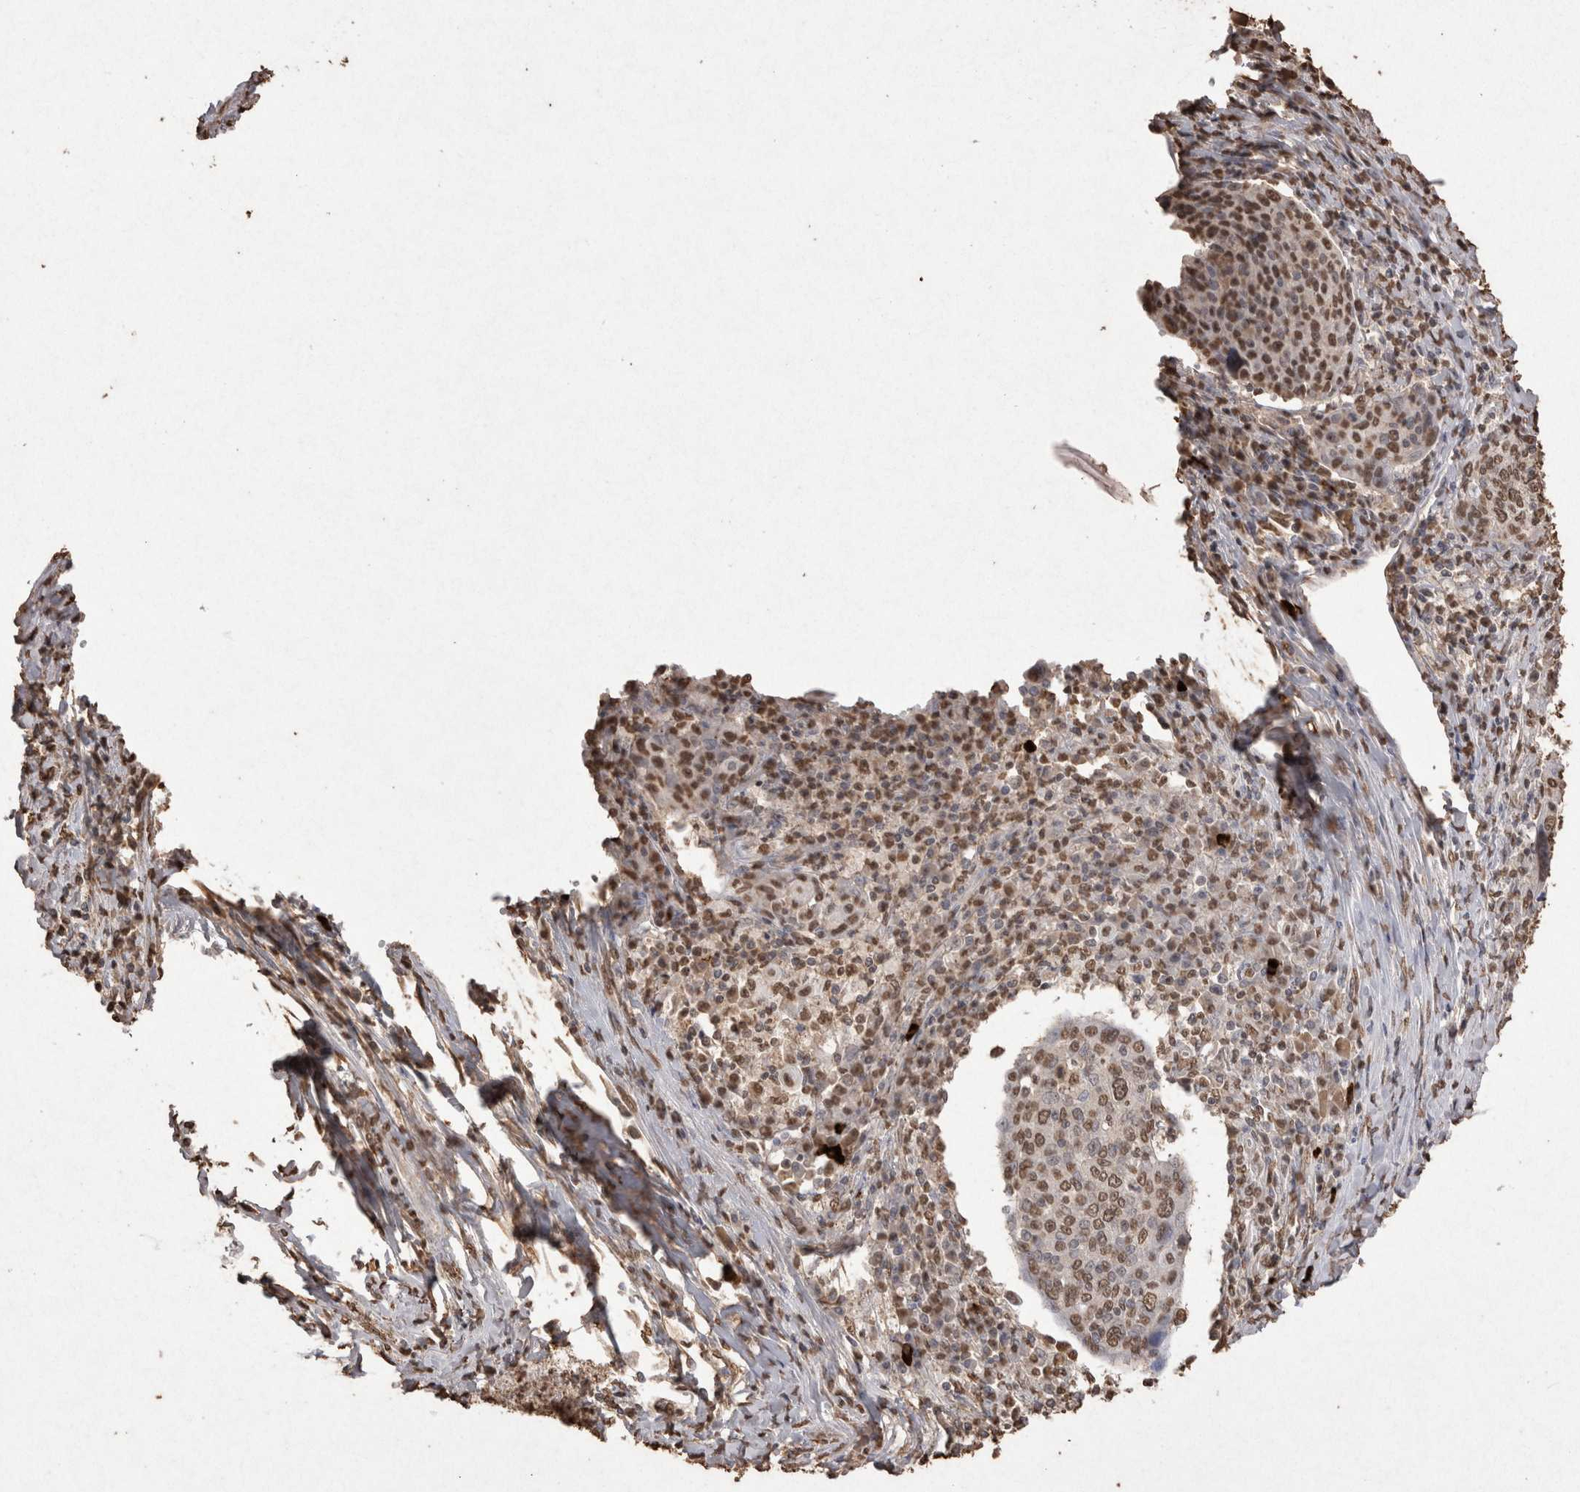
{"staining": {"intensity": "moderate", "quantity": ">75%", "location": "nuclear"}, "tissue": "cervical cancer", "cell_type": "Tumor cells", "image_type": "cancer", "snomed": [{"axis": "morphology", "description": "Squamous cell carcinoma, NOS"}, {"axis": "topography", "description": "Cervix"}], "caption": "Cervical cancer (squamous cell carcinoma) stained with a brown dye displays moderate nuclear positive staining in approximately >75% of tumor cells.", "gene": "POU5F1", "patient": {"sex": "female", "age": 40}}